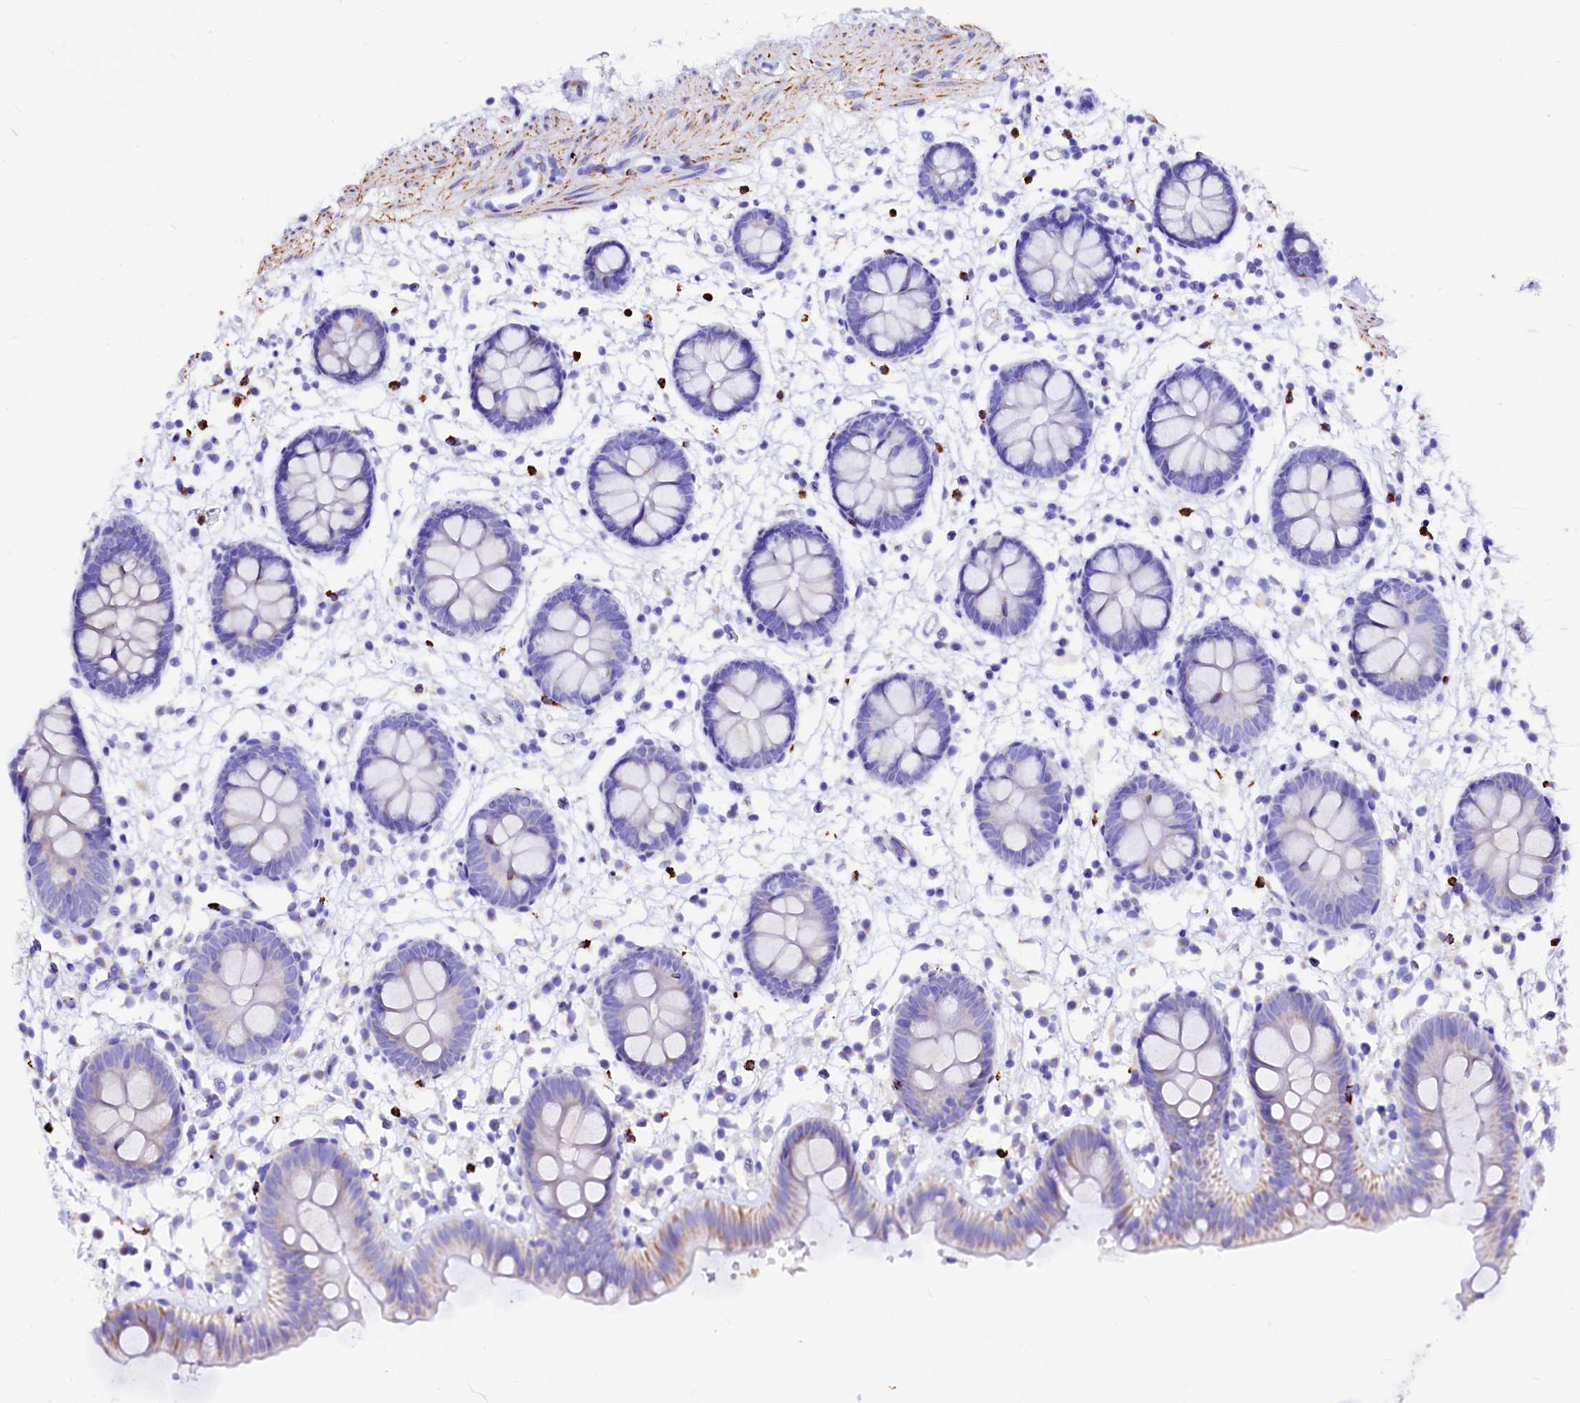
{"staining": {"intensity": "negative", "quantity": "none", "location": "none"}, "tissue": "colon", "cell_type": "Endothelial cells", "image_type": "normal", "snomed": [{"axis": "morphology", "description": "Normal tissue, NOS"}, {"axis": "topography", "description": "Colon"}], "caption": "Immunohistochemical staining of benign human colon reveals no significant expression in endothelial cells.", "gene": "MAOB", "patient": {"sex": "male", "age": 56}}